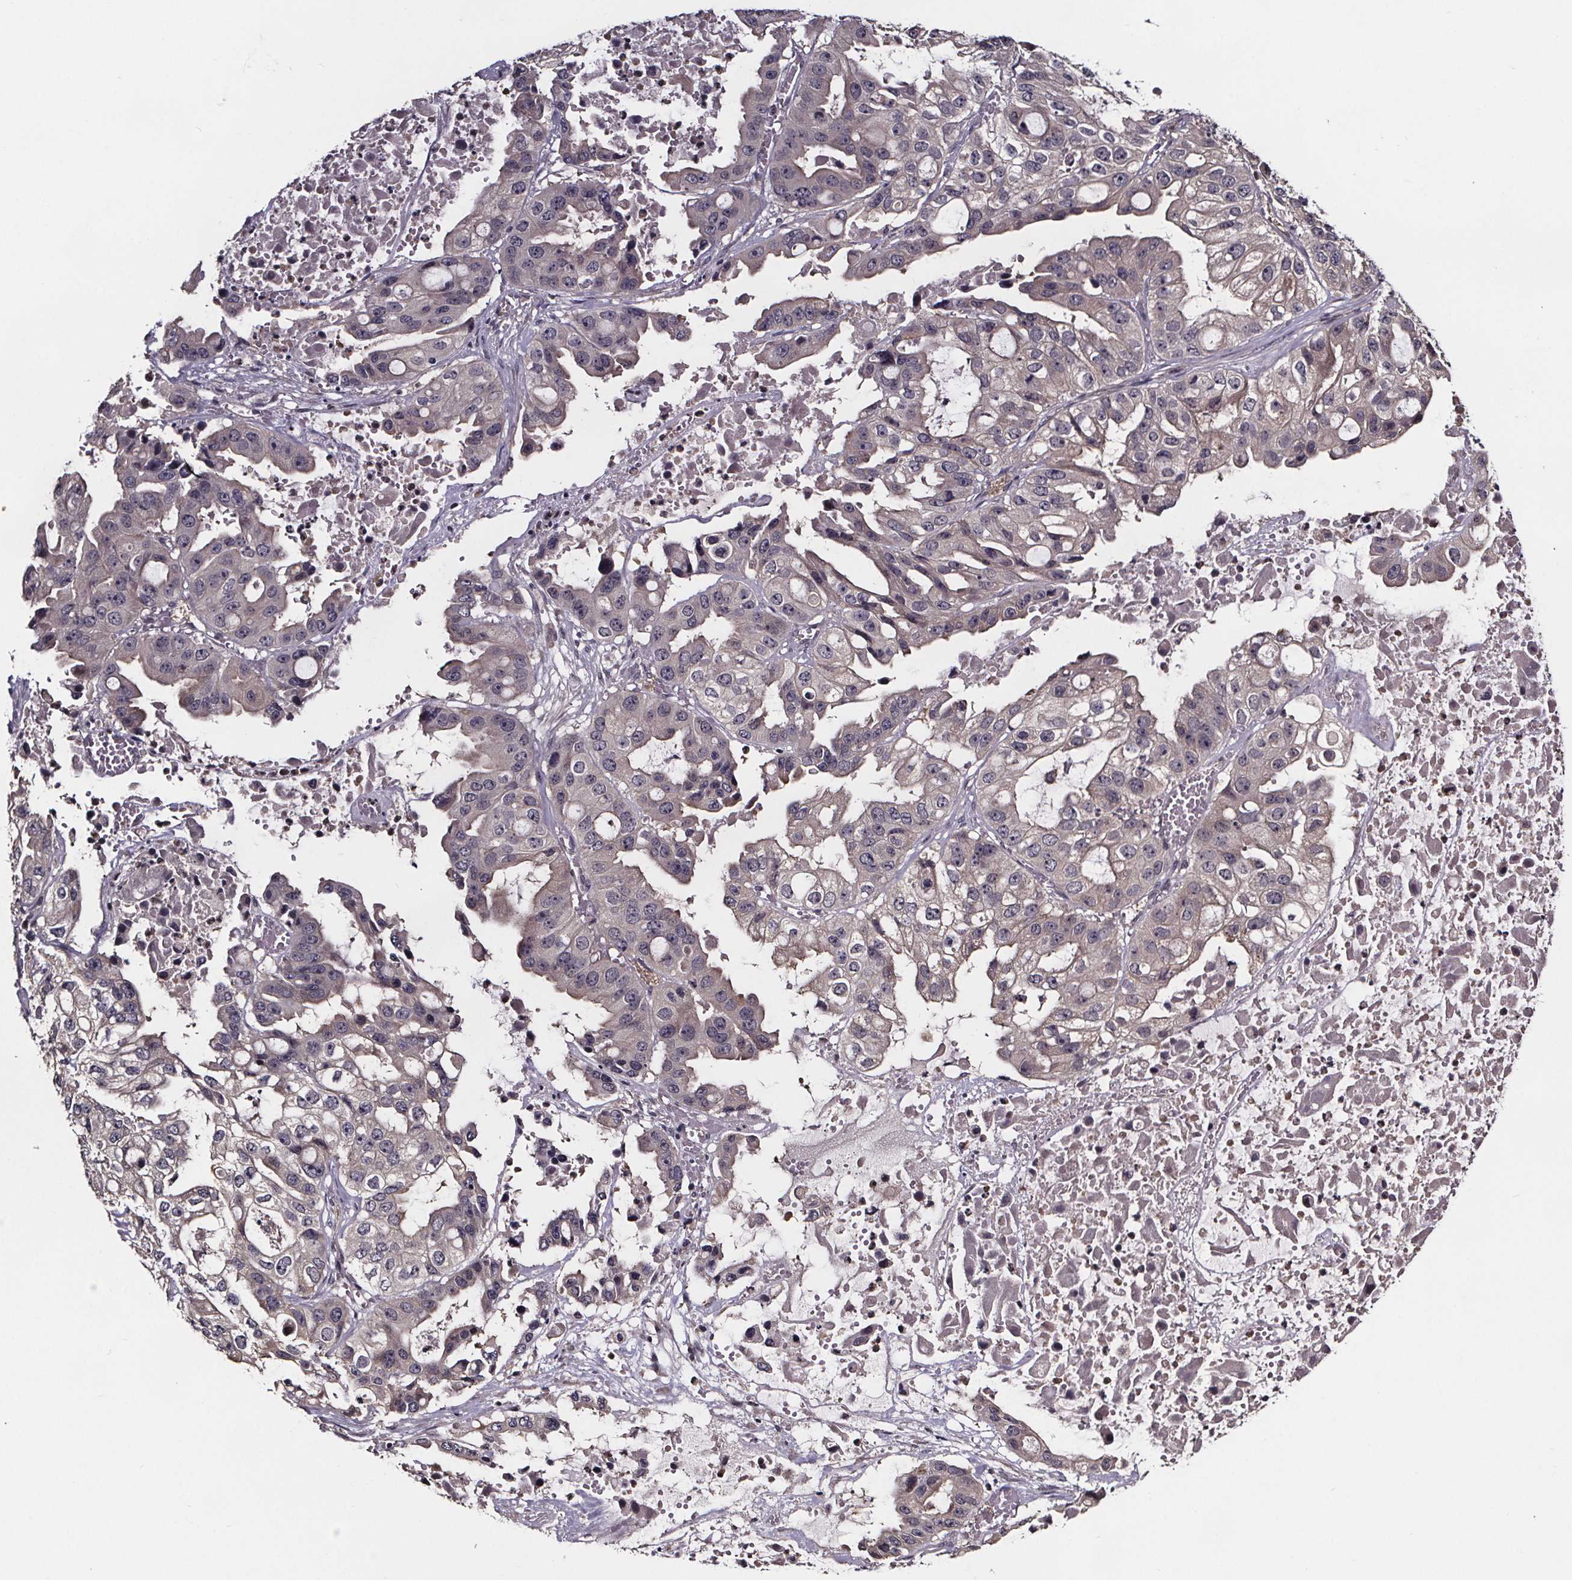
{"staining": {"intensity": "weak", "quantity": "<25%", "location": "cytoplasmic/membranous"}, "tissue": "ovarian cancer", "cell_type": "Tumor cells", "image_type": "cancer", "snomed": [{"axis": "morphology", "description": "Cystadenocarcinoma, serous, NOS"}, {"axis": "topography", "description": "Ovary"}], "caption": "IHC image of neoplastic tissue: human ovarian serous cystadenocarcinoma stained with DAB exhibits no significant protein expression in tumor cells. (IHC, brightfield microscopy, high magnification).", "gene": "SMIM1", "patient": {"sex": "female", "age": 56}}